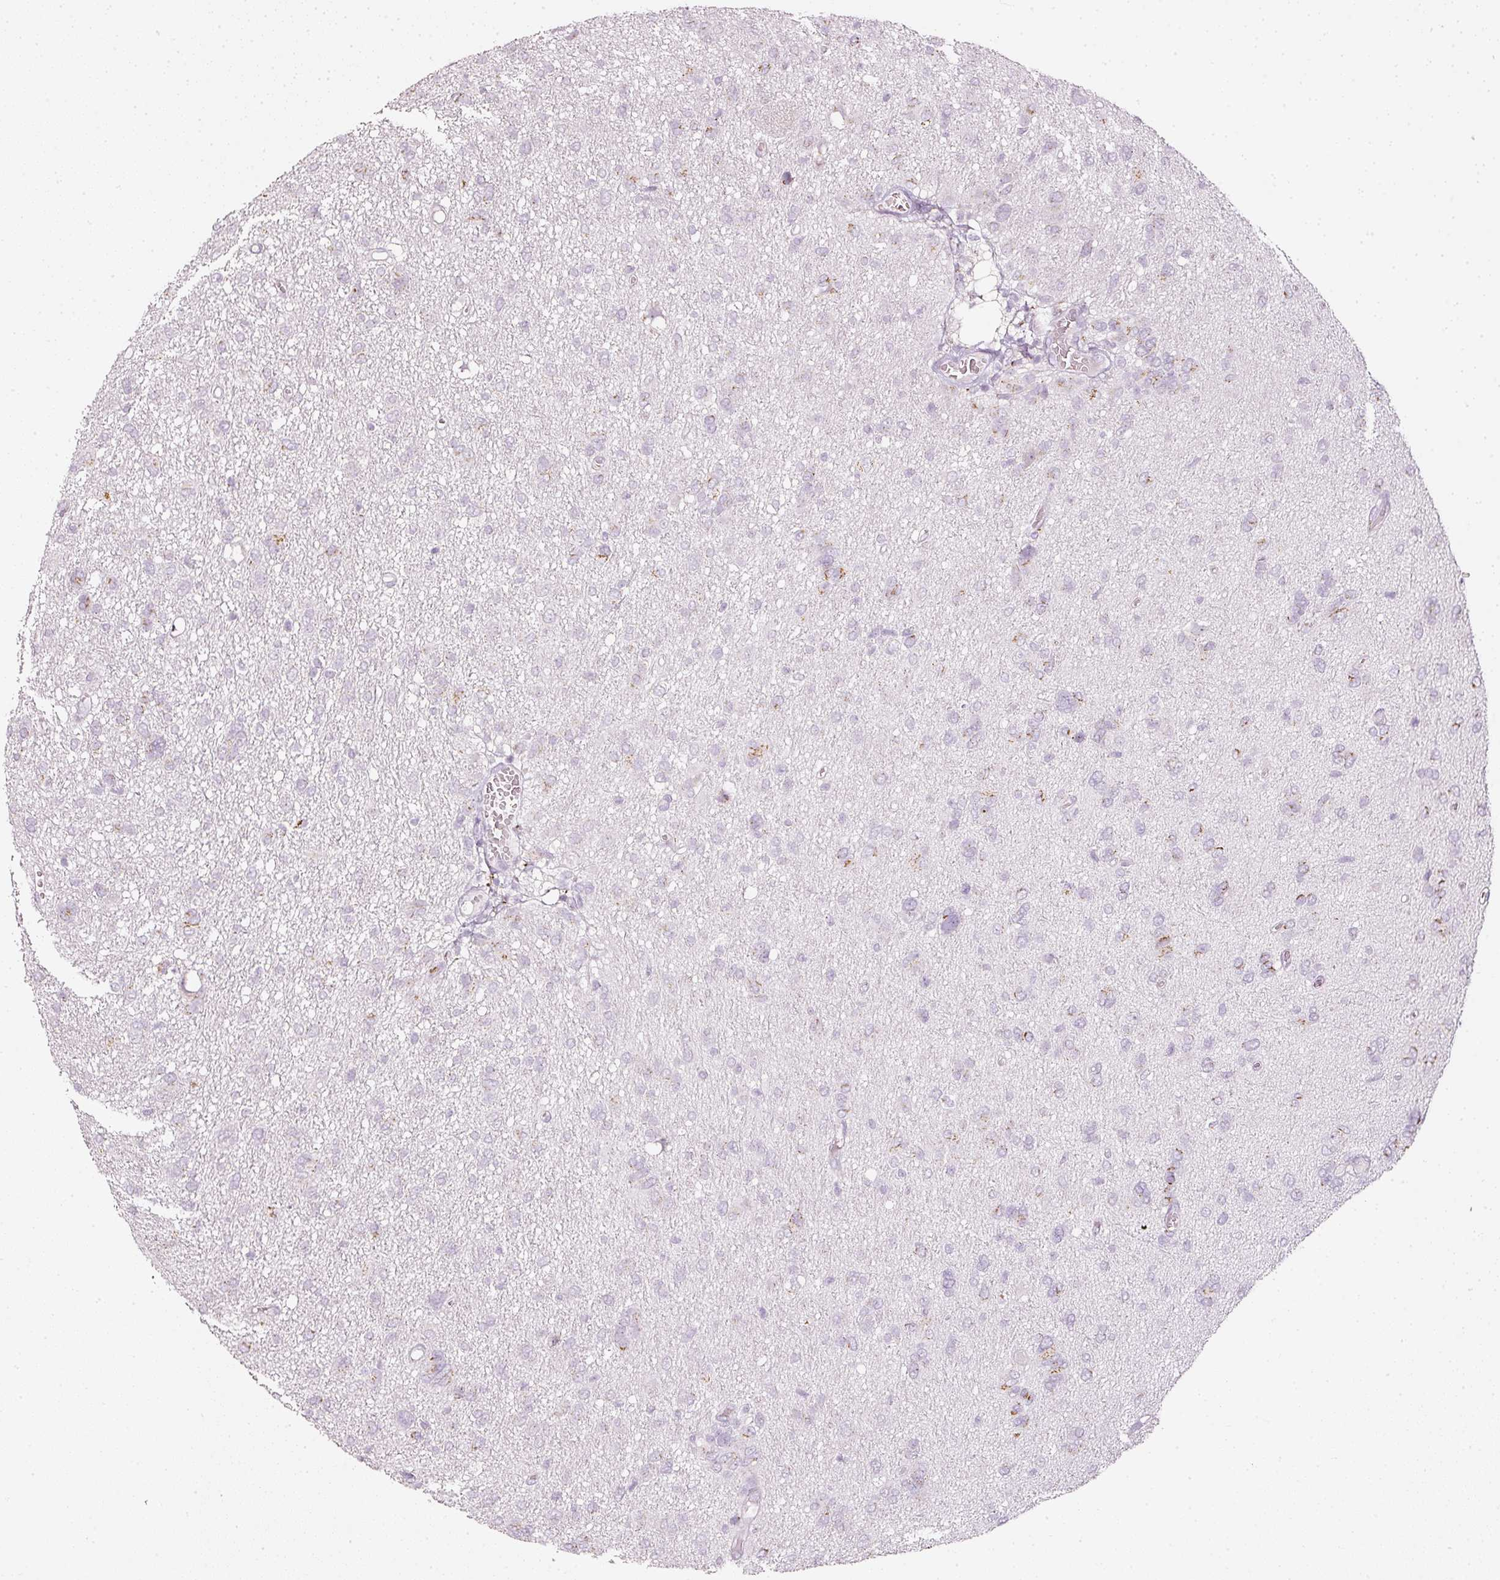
{"staining": {"intensity": "moderate", "quantity": "<25%", "location": "cytoplasmic/membranous"}, "tissue": "glioma", "cell_type": "Tumor cells", "image_type": "cancer", "snomed": [{"axis": "morphology", "description": "Glioma, malignant, High grade"}, {"axis": "topography", "description": "Brain"}], "caption": "Glioma stained with DAB immunohistochemistry shows low levels of moderate cytoplasmic/membranous positivity in approximately <25% of tumor cells. (Stains: DAB (3,3'-diaminobenzidine) in brown, nuclei in blue, Microscopy: brightfield microscopy at high magnification).", "gene": "SDF4", "patient": {"sex": "female", "age": 59}}